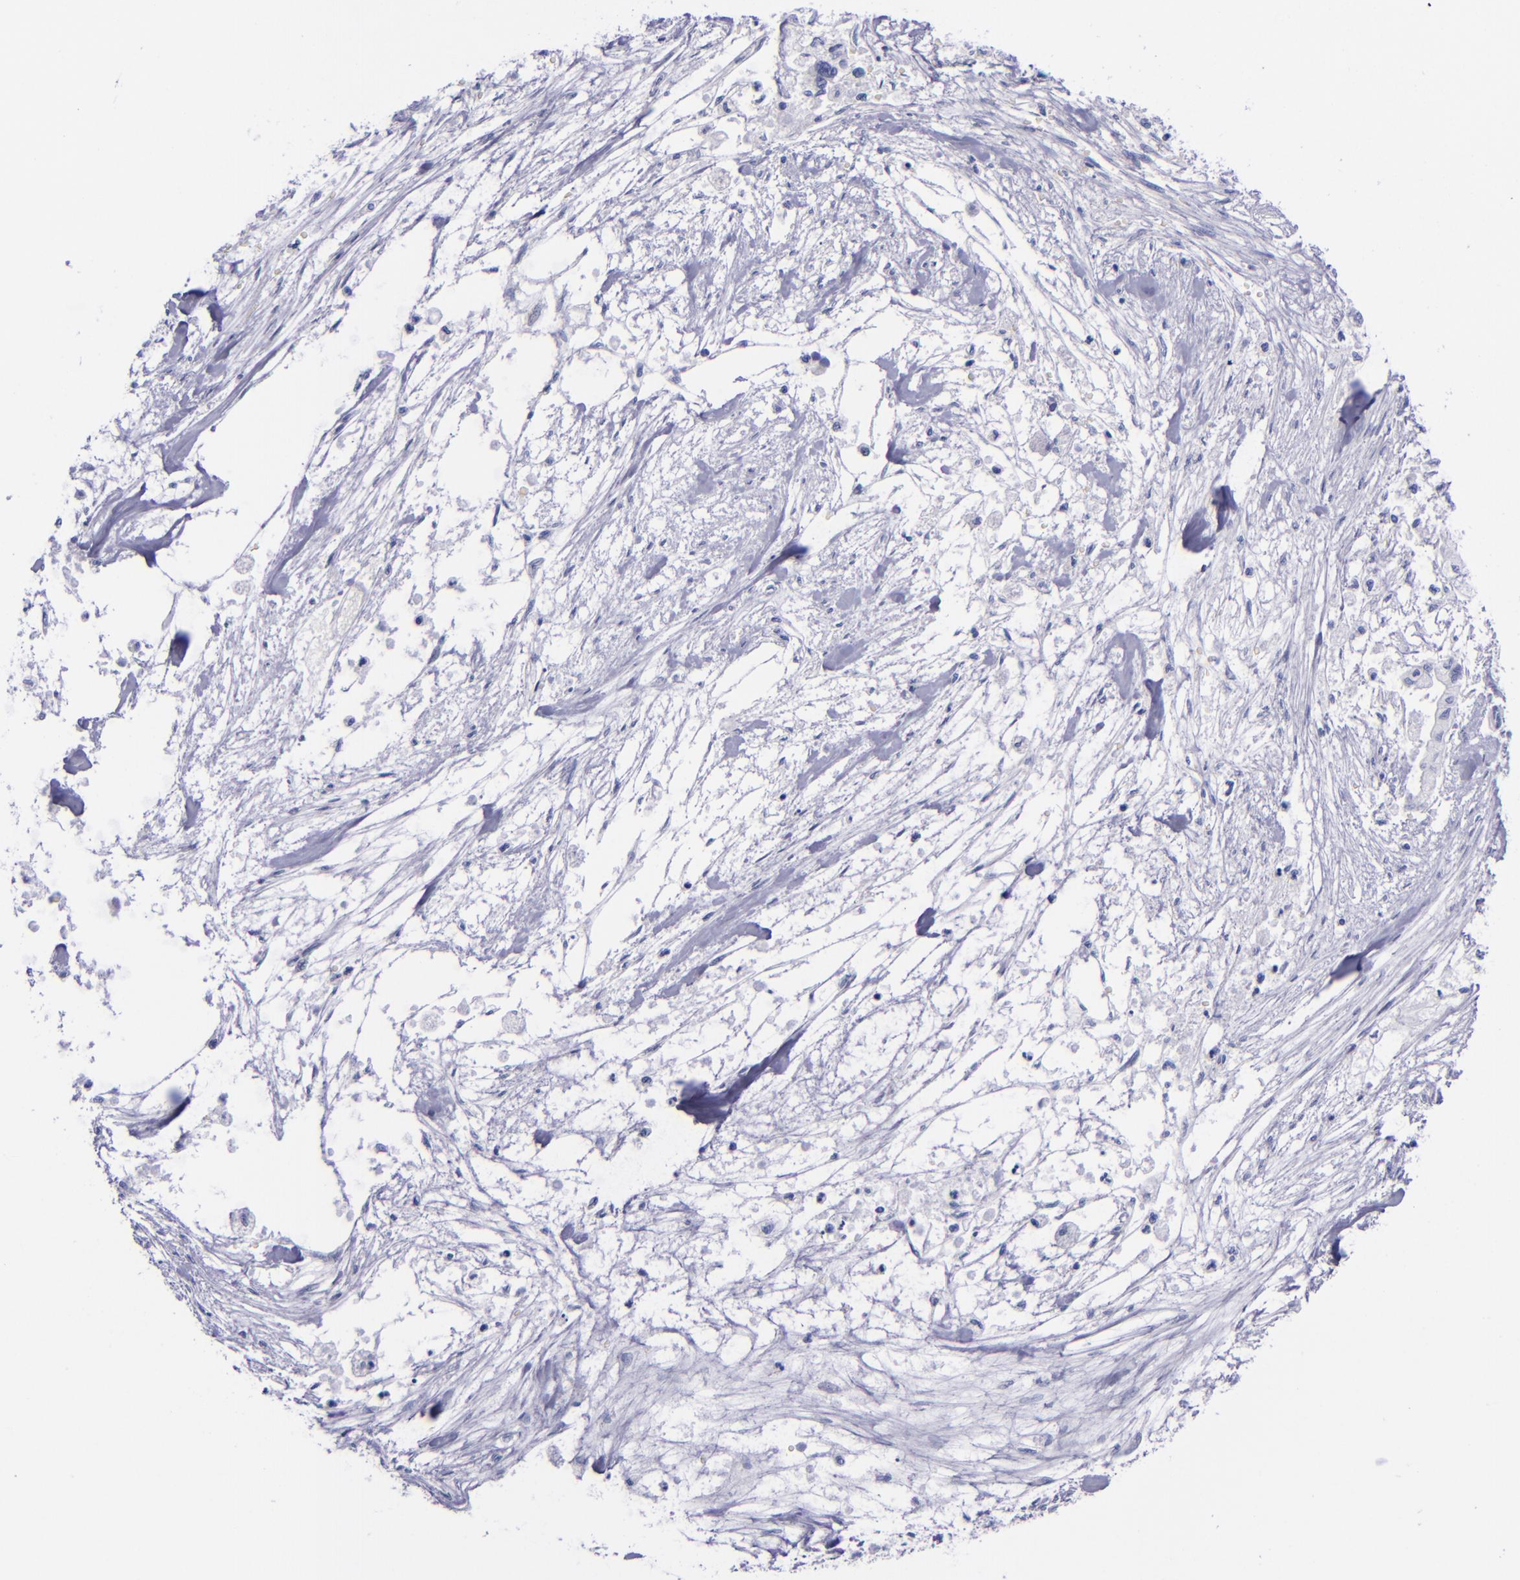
{"staining": {"intensity": "negative", "quantity": "none", "location": "none"}, "tissue": "pancreatic cancer", "cell_type": "Tumor cells", "image_type": "cancer", "snomed": [{"axis": "morphology", "description": "Adenocarcinoma, NOS"}, {"axis": "topography", "description": "Pancreas"}], "caption": "DAB immunohistochemical staining of pancreatic cancer (adenocarcinoma) demonstrates no significant expression in tumor cells.", "gene": "SV2A", "patient": {"sex": "male", "age": 79}}